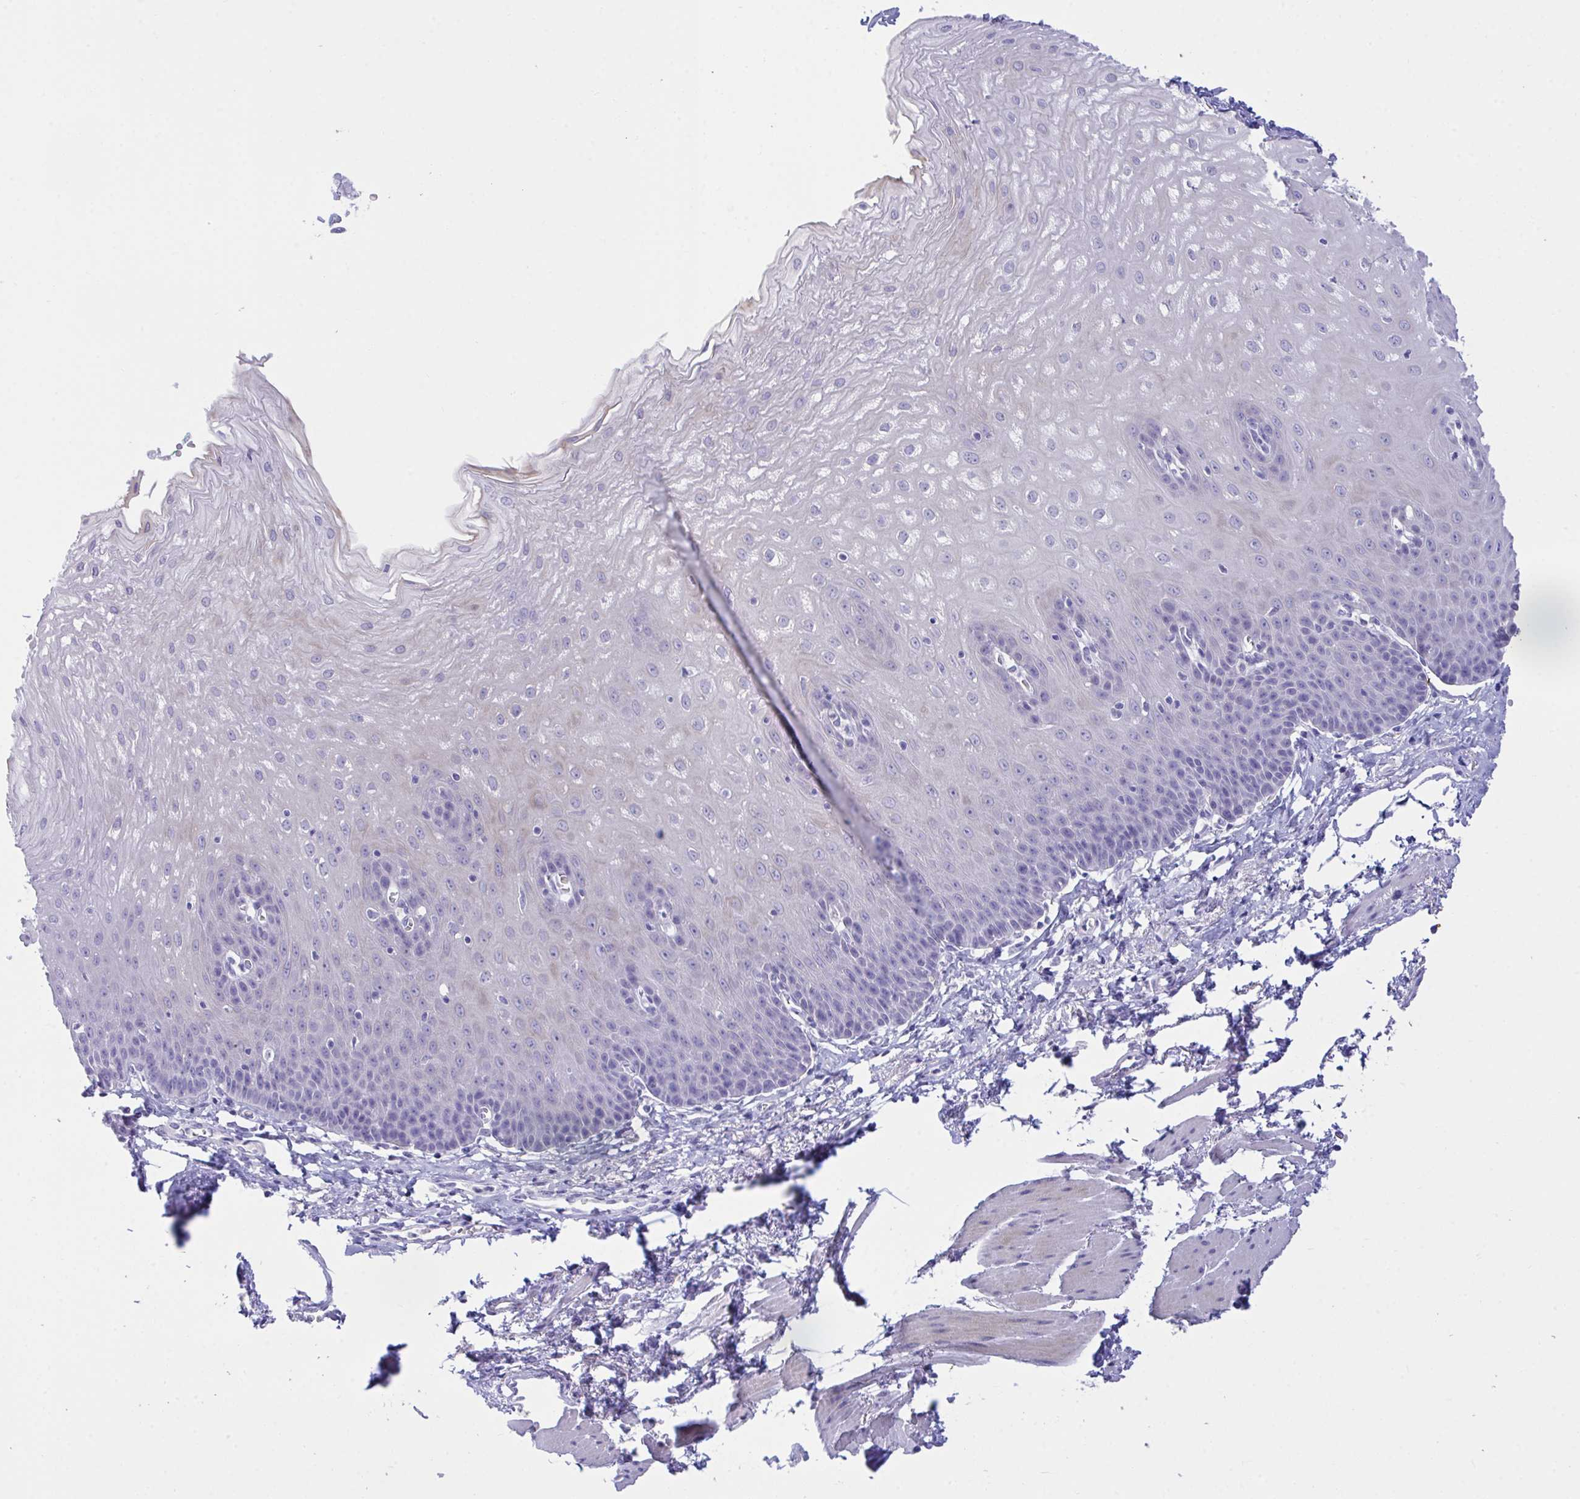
{"staining": {"intensity": "negative", "quantity": "none", "location": "none"}, "tissue": "esophagus", "cell_type": "Squamous epithelial cells", "image_type": "normal", "snomed": [{"axis": "morphology", "description": "Normal tissue, NOS"}, {"axis": "topography", "description": "Esophagus"}], "caption": "Human esophagus stained for a protein using immunohistochemistry demonstrates no positivity in squamous epithelial cells.", "gene": "PLEKHH1", "patient": {"sex": "female", "age": 81}}